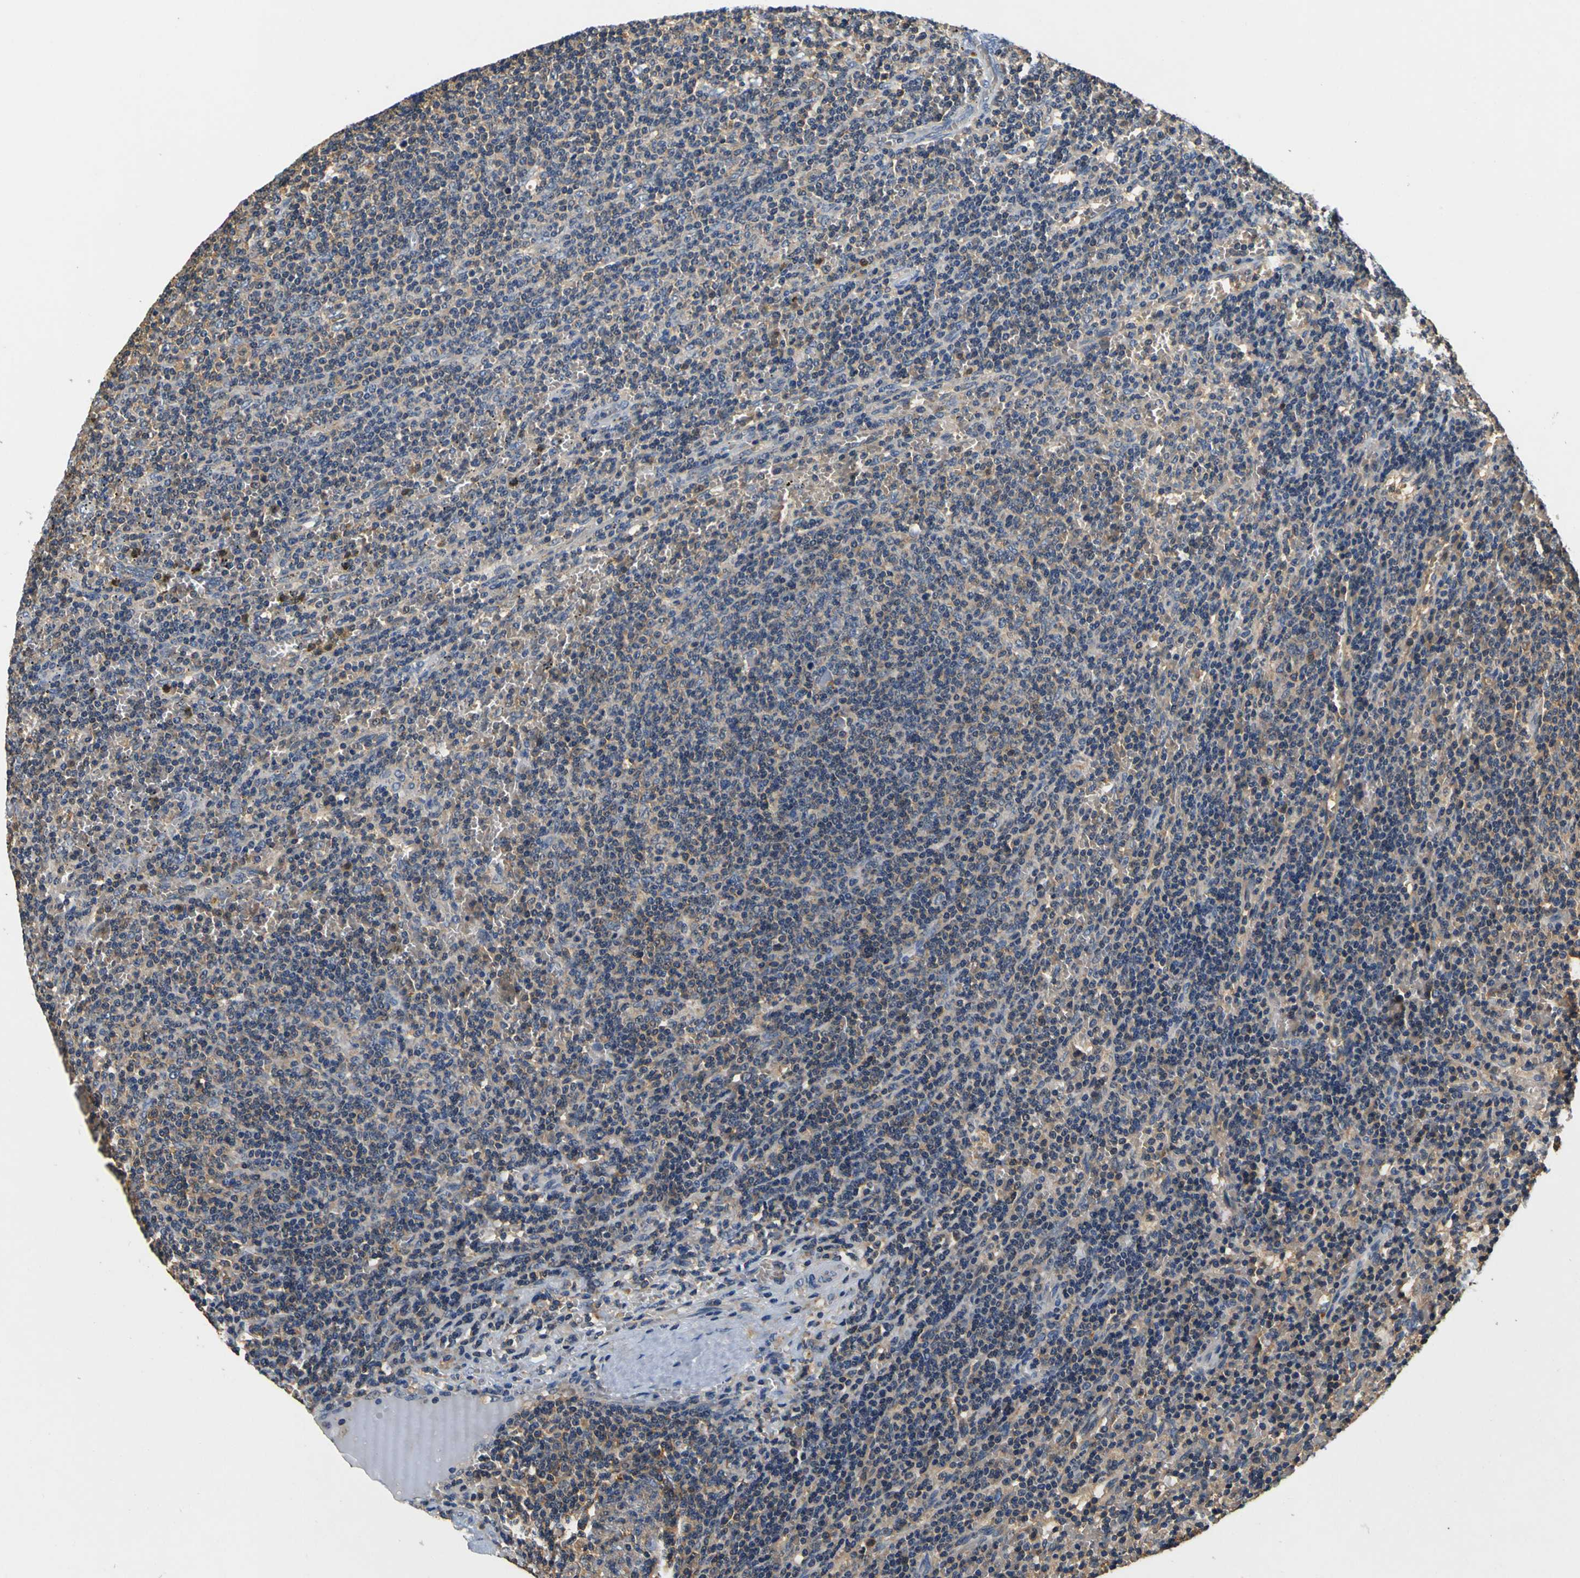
{"staining": {"intensity": "weak", "quantity": "<25%", "location": "cytoplasmic/membranous"}, "tissue": "lymphoma", "cell_type": "Tumor cells", "image_type": "cancer", "snomed": [{"axis": "morphology", "description": "Malignant lymphoma, non-Hodgkin's type, Low grade"}, {"axis": "topography", "description": "Spleen"}], "caption": "IHC of human low-grade malignant lymphoma, non-Hodgkin's type displays no expression in tumor cells. (DAB (3,3'-diaminobenzidine) IHC visualized using brightfield microscopy, high magnification).", "gene": "TNIK", "patient": {"sex": "female", "age": 50}}